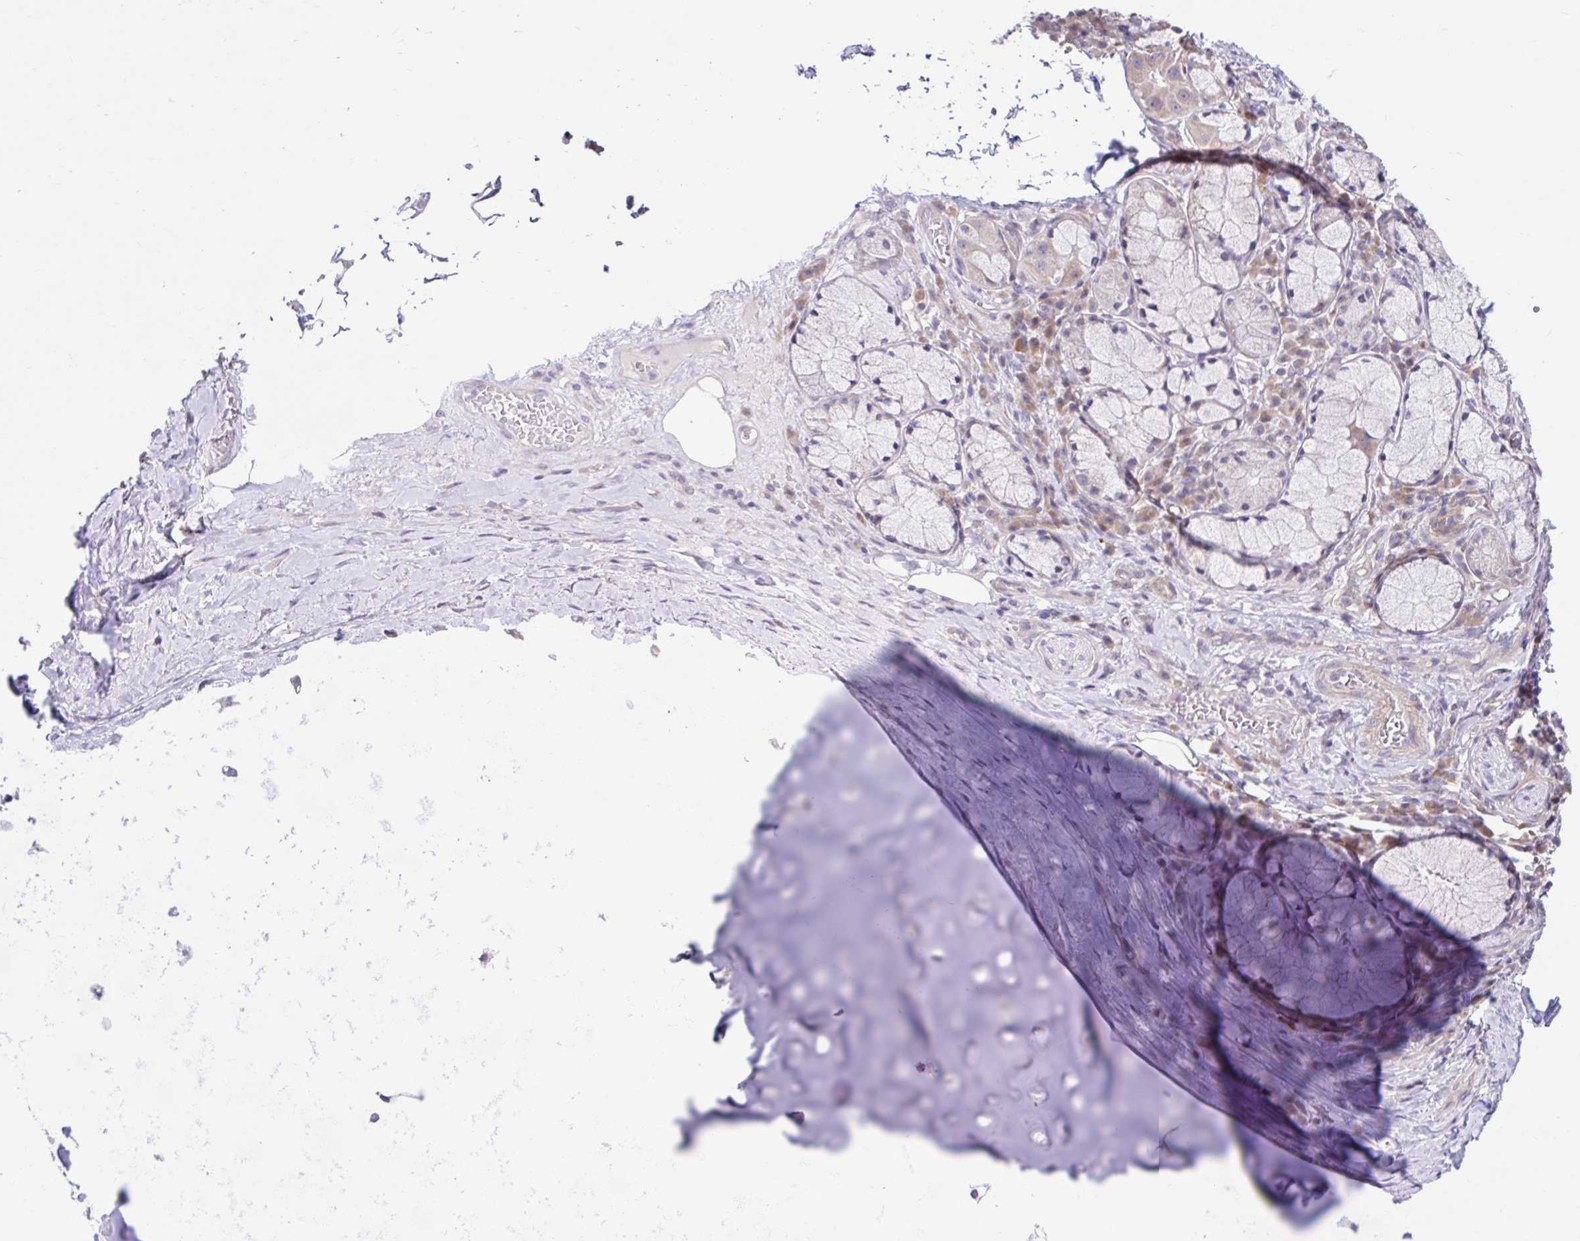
{"staining": {"intensity": "negative", "quantity": "none", "location": "none"}, "tissue": "adipose tissue", "cell_type": "Adipocytes", "image_type": "normal", "snomed": [{"axis": "morphology", "description": "Normal tissue, NOS"}, {"axis": "topography", "description": "Cartilage tissue"}, {"axis": "topography", "description": "Bronchus"}], "caption": "Adipocytes show no significant positivity in normal adipose tissue. (Brightfield microscopy of DAB (3,3'-diaminobenzidine) IHC at high magnification).", "gene": "NT5C1B", "patient": {"sex": "male", "age": 56}}